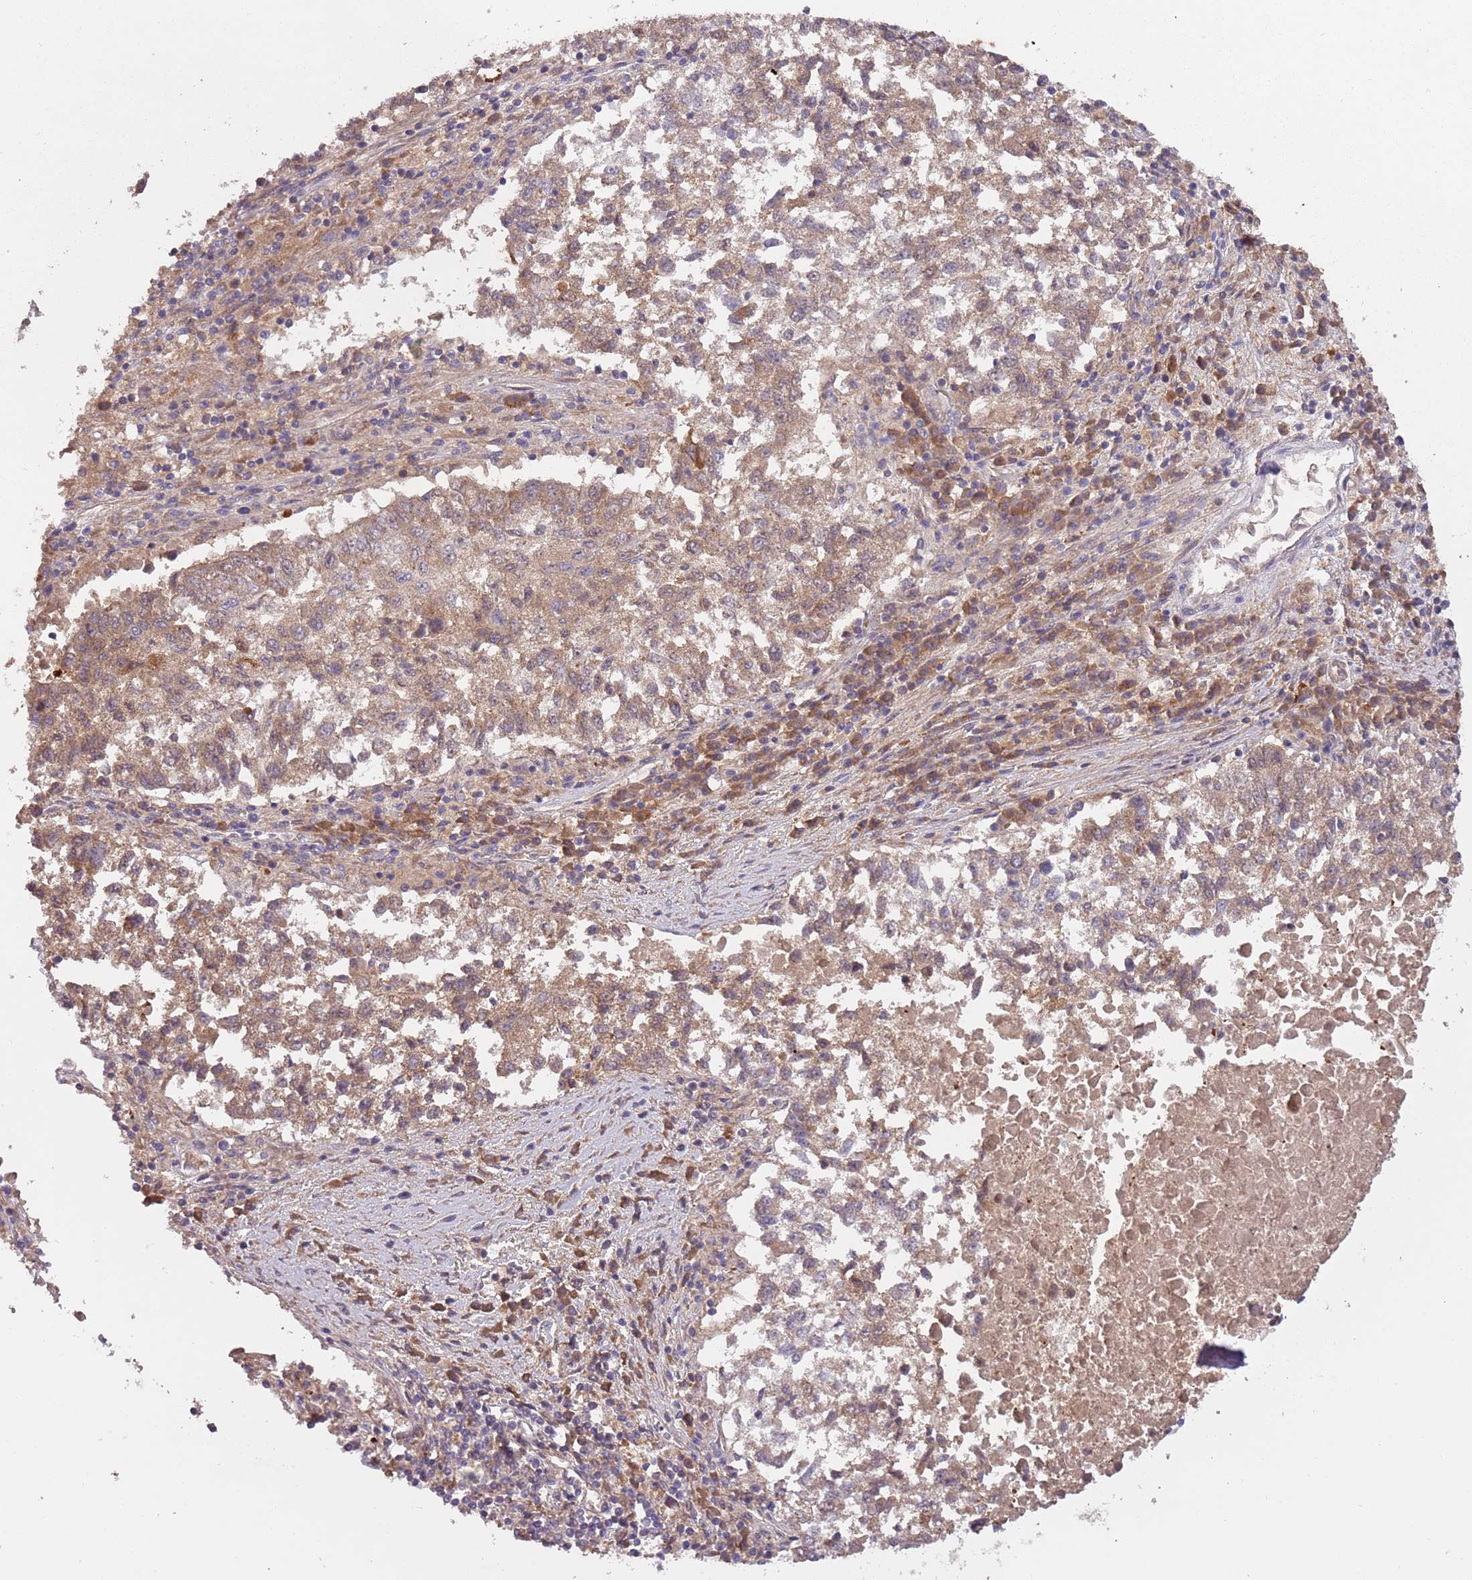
{"staining": {"intensity": "moderate", "quantity": "25%-75%", "location": "cytoplasmic/membranous"}, "tissue": "lung cancer", "cell_type": "Tumor cells", "image_type": "cancer", "snomed": [{"axis": "morphology", "description": "Squamous cell carcinoma, NOS"}, {"axis": "topography", "description": "Lung"}], "caption": "Brown immunohistochemical staining in lung cancer displays moderate cytoplasmic/membranous expression in approximately 25%-75% of tumor cells.", "gene": "FECH", "patient": {"sex": "male", "age": 73}}